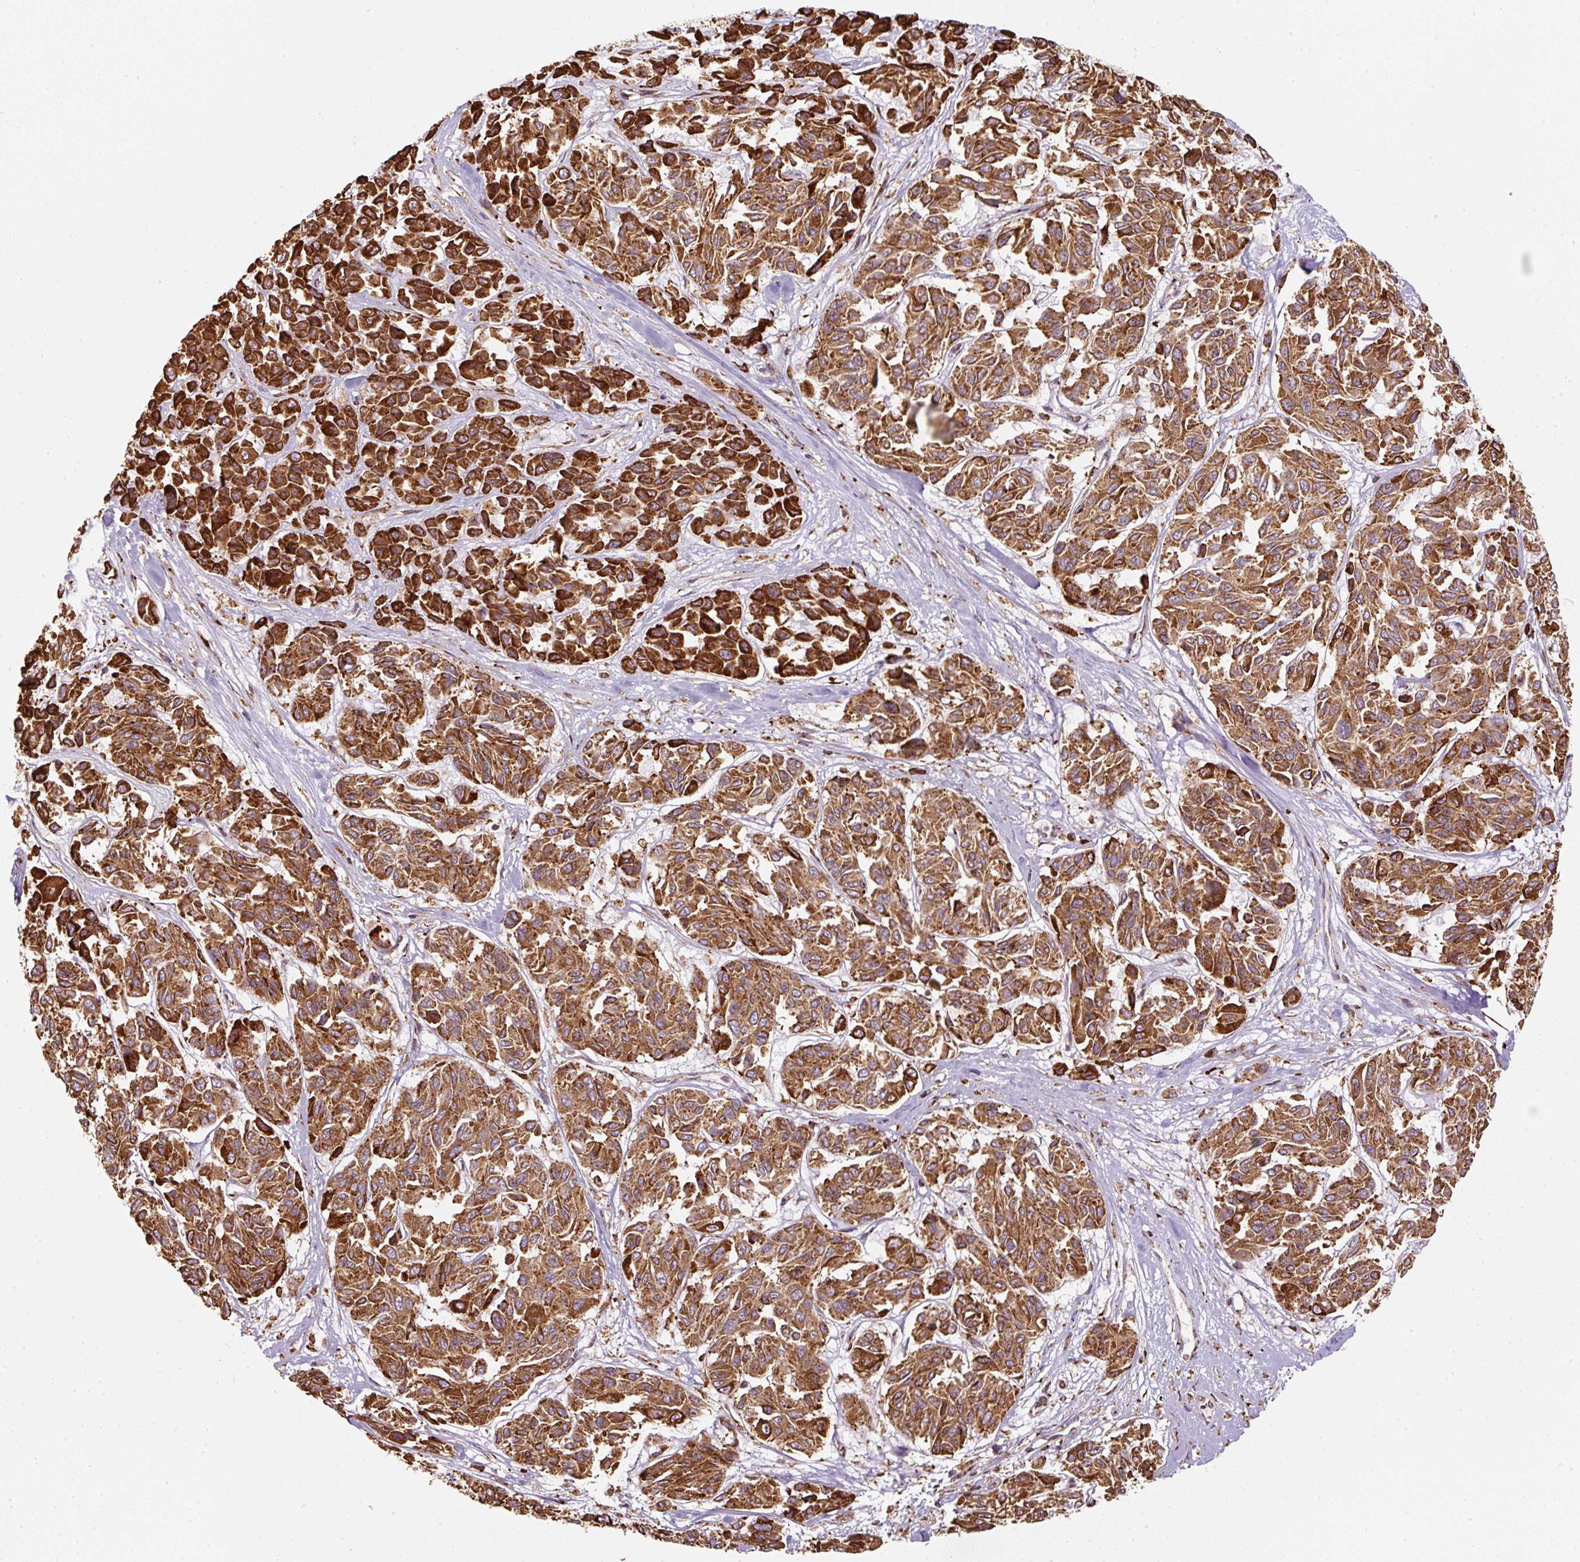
{"staining": {"intensity": "strong", "quantity": ">75%", "location": "cytoplasmic/membranous"}, "tissue": "melanoma", "cell_type": "Tumor cells", "image_type": "cancer", "snomed": [{"axis": "morphology", "description": "Malignant melanoma, NOS"}, {"axis": "topography", "description": "Skin"}], "caption": "About >75% of tumor cells in human malignant melanoma reveal strong cytoplasmic/membranous protein expression as visualized by brown immunohistochemical staining.", "gene": "PRKCSH", "patient": {"sex": "female", "age": 66}}